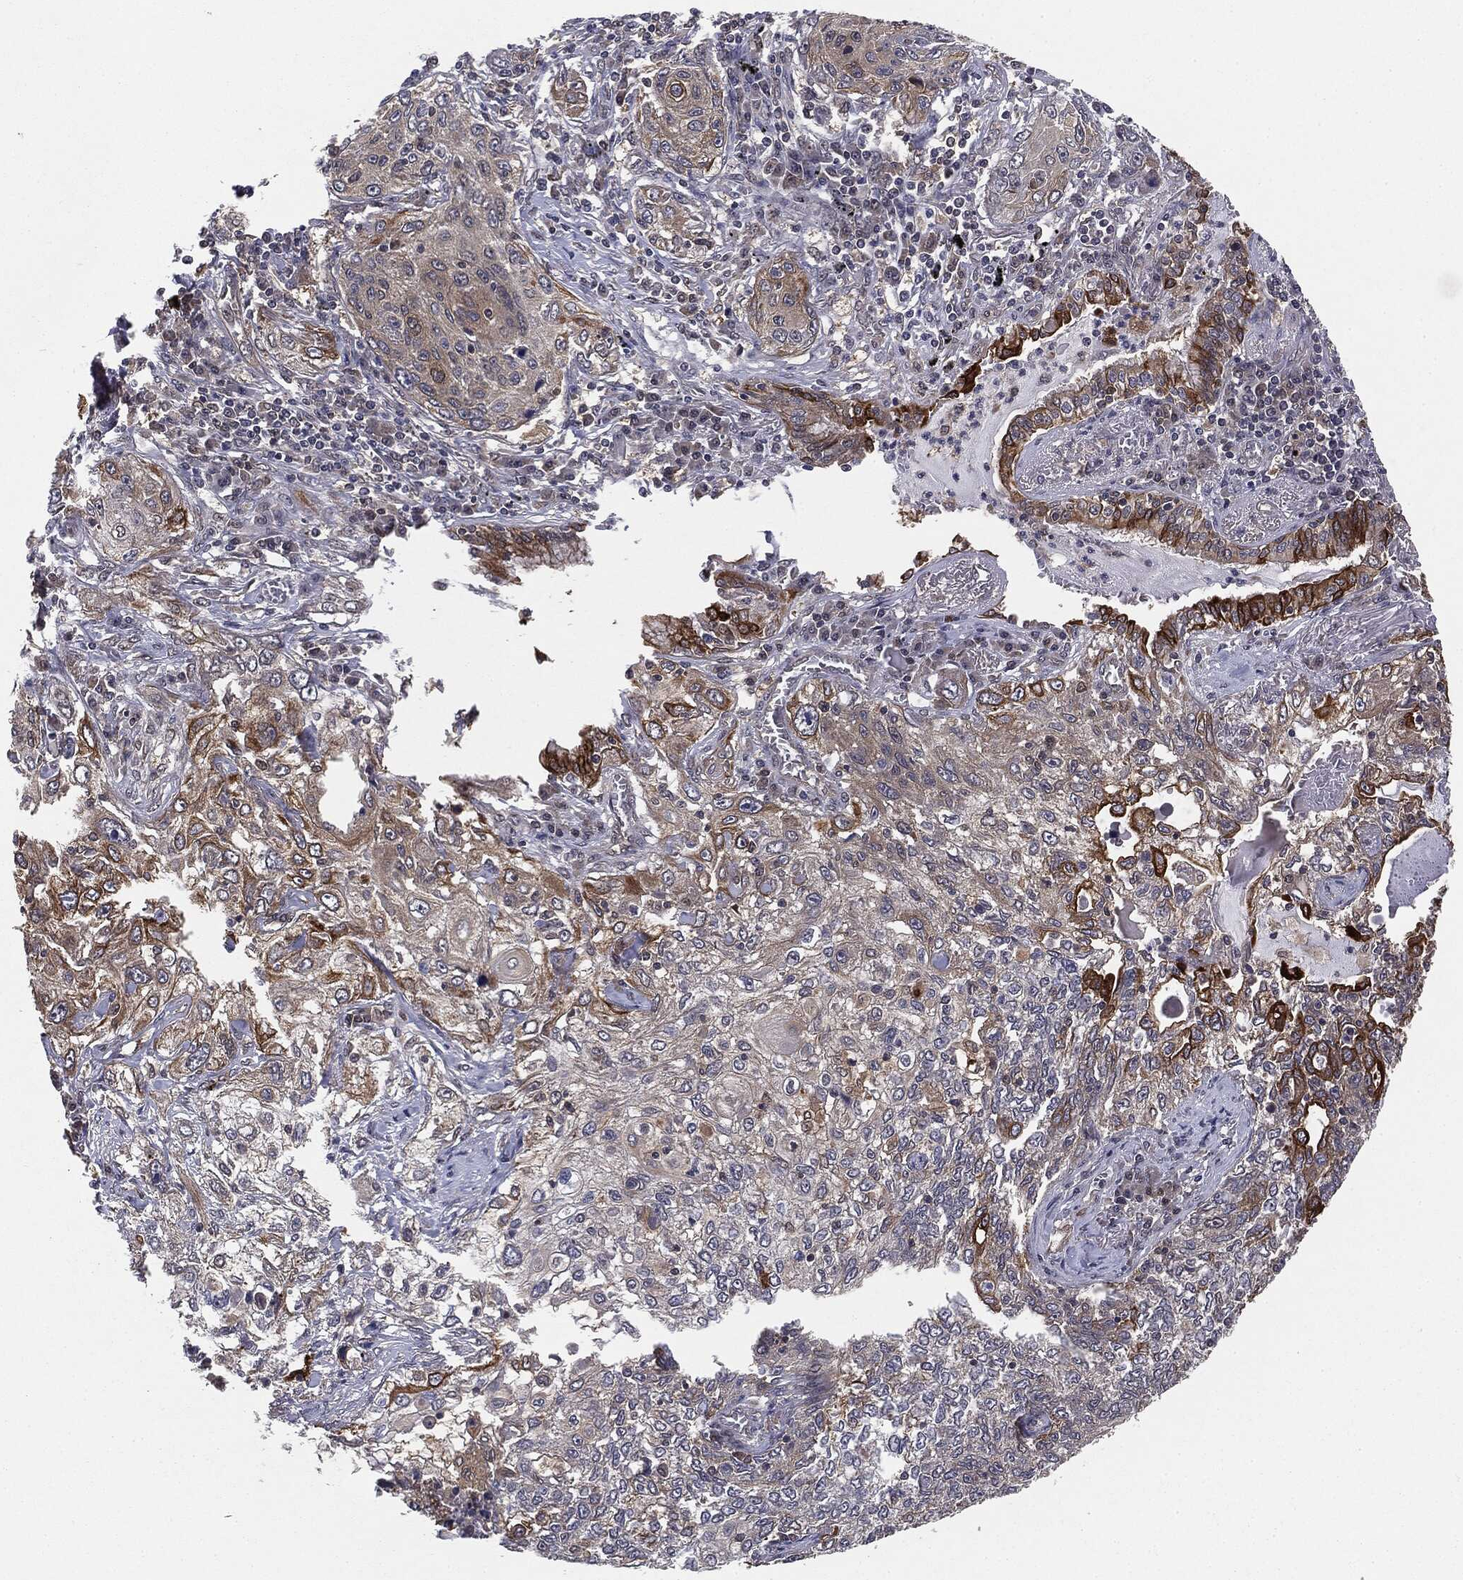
{"staining": {"intensity": "weak", "quantity": "<25%", "location": "cytoplasmic/membranous"}, "tissue": "lung cancer", "cell_type": "Tumor cells", "image_type": "cancer", "snomed": [{"axis": "morphology", "description": "Squamous cell carcinoma, NOS"}, {"axis": "topography", "description": "Lung"}], "caption": "The IHC micrograph has no significant staining in tumor cells of lung cancer tissue.", "gene": "KRT7", "patient": {"sex": "female", "age": 69}}